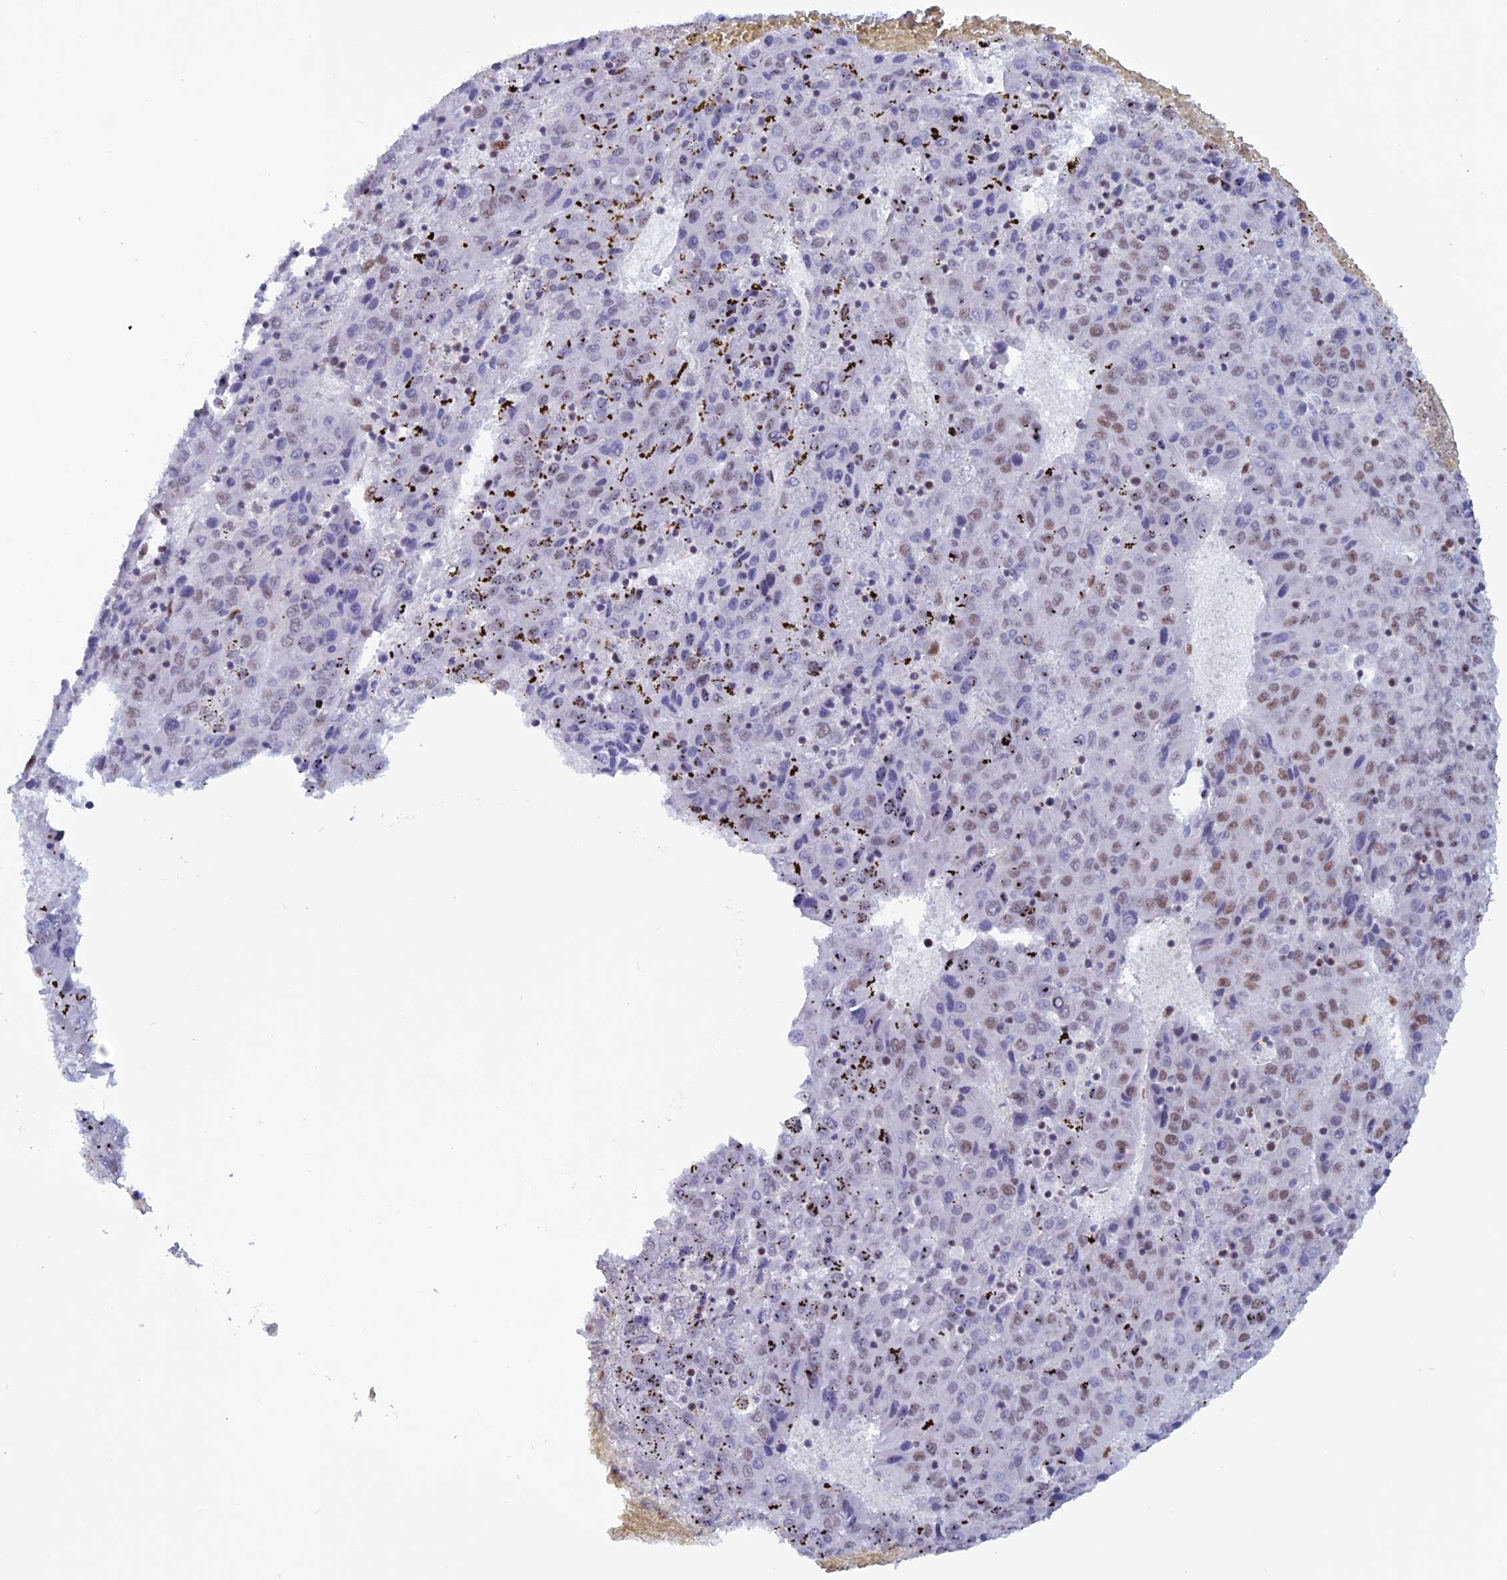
{"staining": {"intensity": "weak", "quantity": "<25%", "location": "nuclear"}, "tissue": "liver cancer", "cell_type": "Tumor cells", "image_type": "cancer", "snomed": [{"axis": "morphology", "description": "Carcinoma, Hepatocellular, NOS"}, {"axis": "topography", "description": "Liver"}], "caption": "This is an immunohistochemistry image of human liver cancer (hepatocellular carcinoma). There is no staining in tumor cells.", "gene": "NOL4L", "patient": {"sex": "female", "age": 53}}